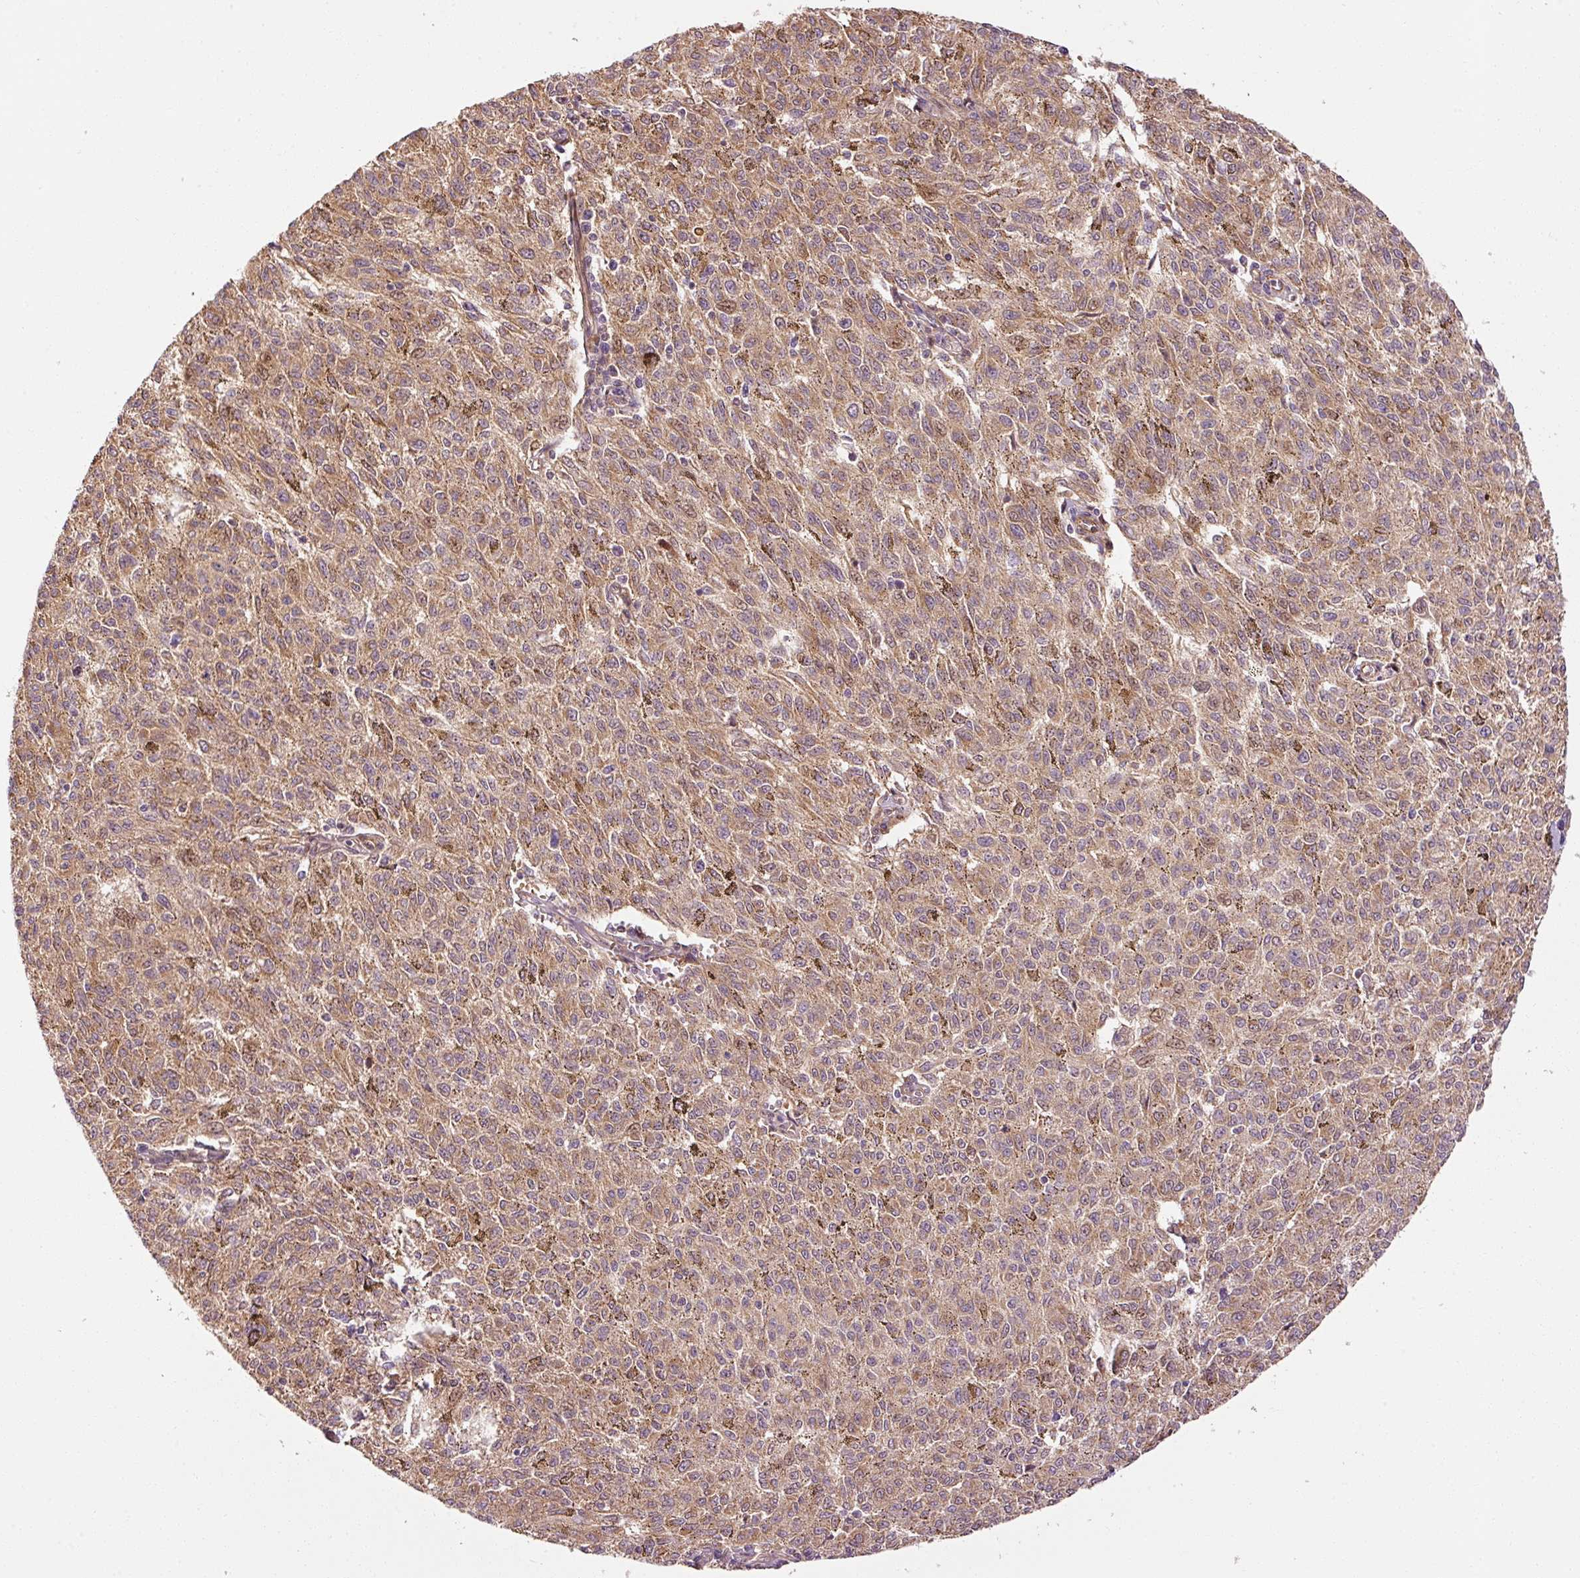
{"staining": {"intensity": "moderate", "quantity": ">75%", "location": "cytoplasmic/membranous"}, "tissue": "melanoma", "cell_type": "Tumor cells", "image_type": "cancer", "snomed": [{"axis": "morphology", "description": "Malignant melanoma, NOS"}, {"axis": "topography", "description": "Skin"}], "caption": "Protein expression analysis of malignant melanoma shows moderate cytoplasmic/membranous expression in about >75% of tumor cells.", "gene": "PPP1R14B", "patient": {"sex": "female", "age": 72}}